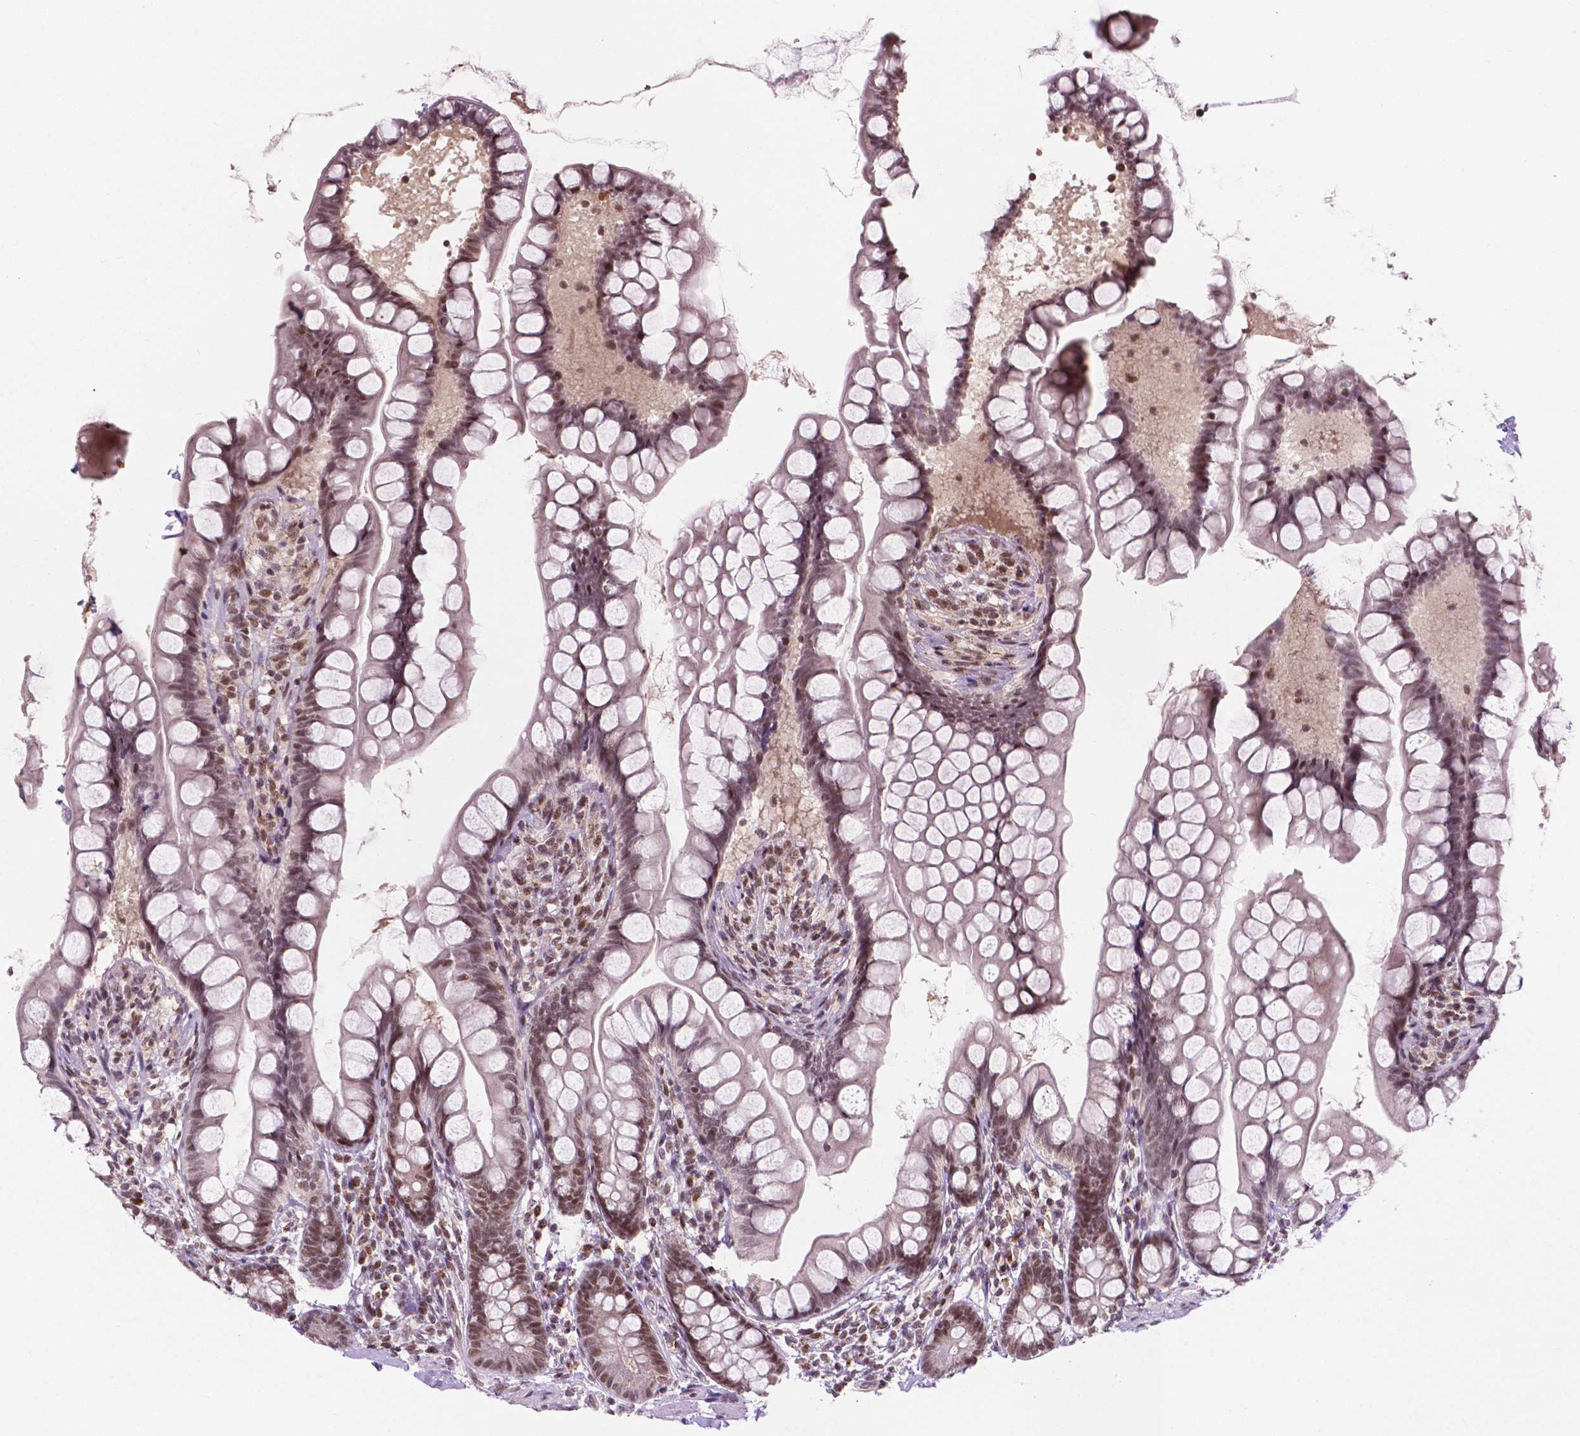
{"staining": {"intensity": "moderate", "quantity": ">75%", "location": "nuclear"}, "tissue": "small intestine", "cell_type": "Glandular cells", "image_type": "normal", "snomed": [{"axis": "morphology", "description": "Normal tissue, NOS"}, {"axis": "topography", "description": "Small intestine"}], "caption": "Immunohistochemical staining of unremarkable small intestine shows >75% levels of moderate nuclear protein staining in about >75% of glandular cells.", "gene": "PER2", "patient": {"sex": "male", "age": 70}}